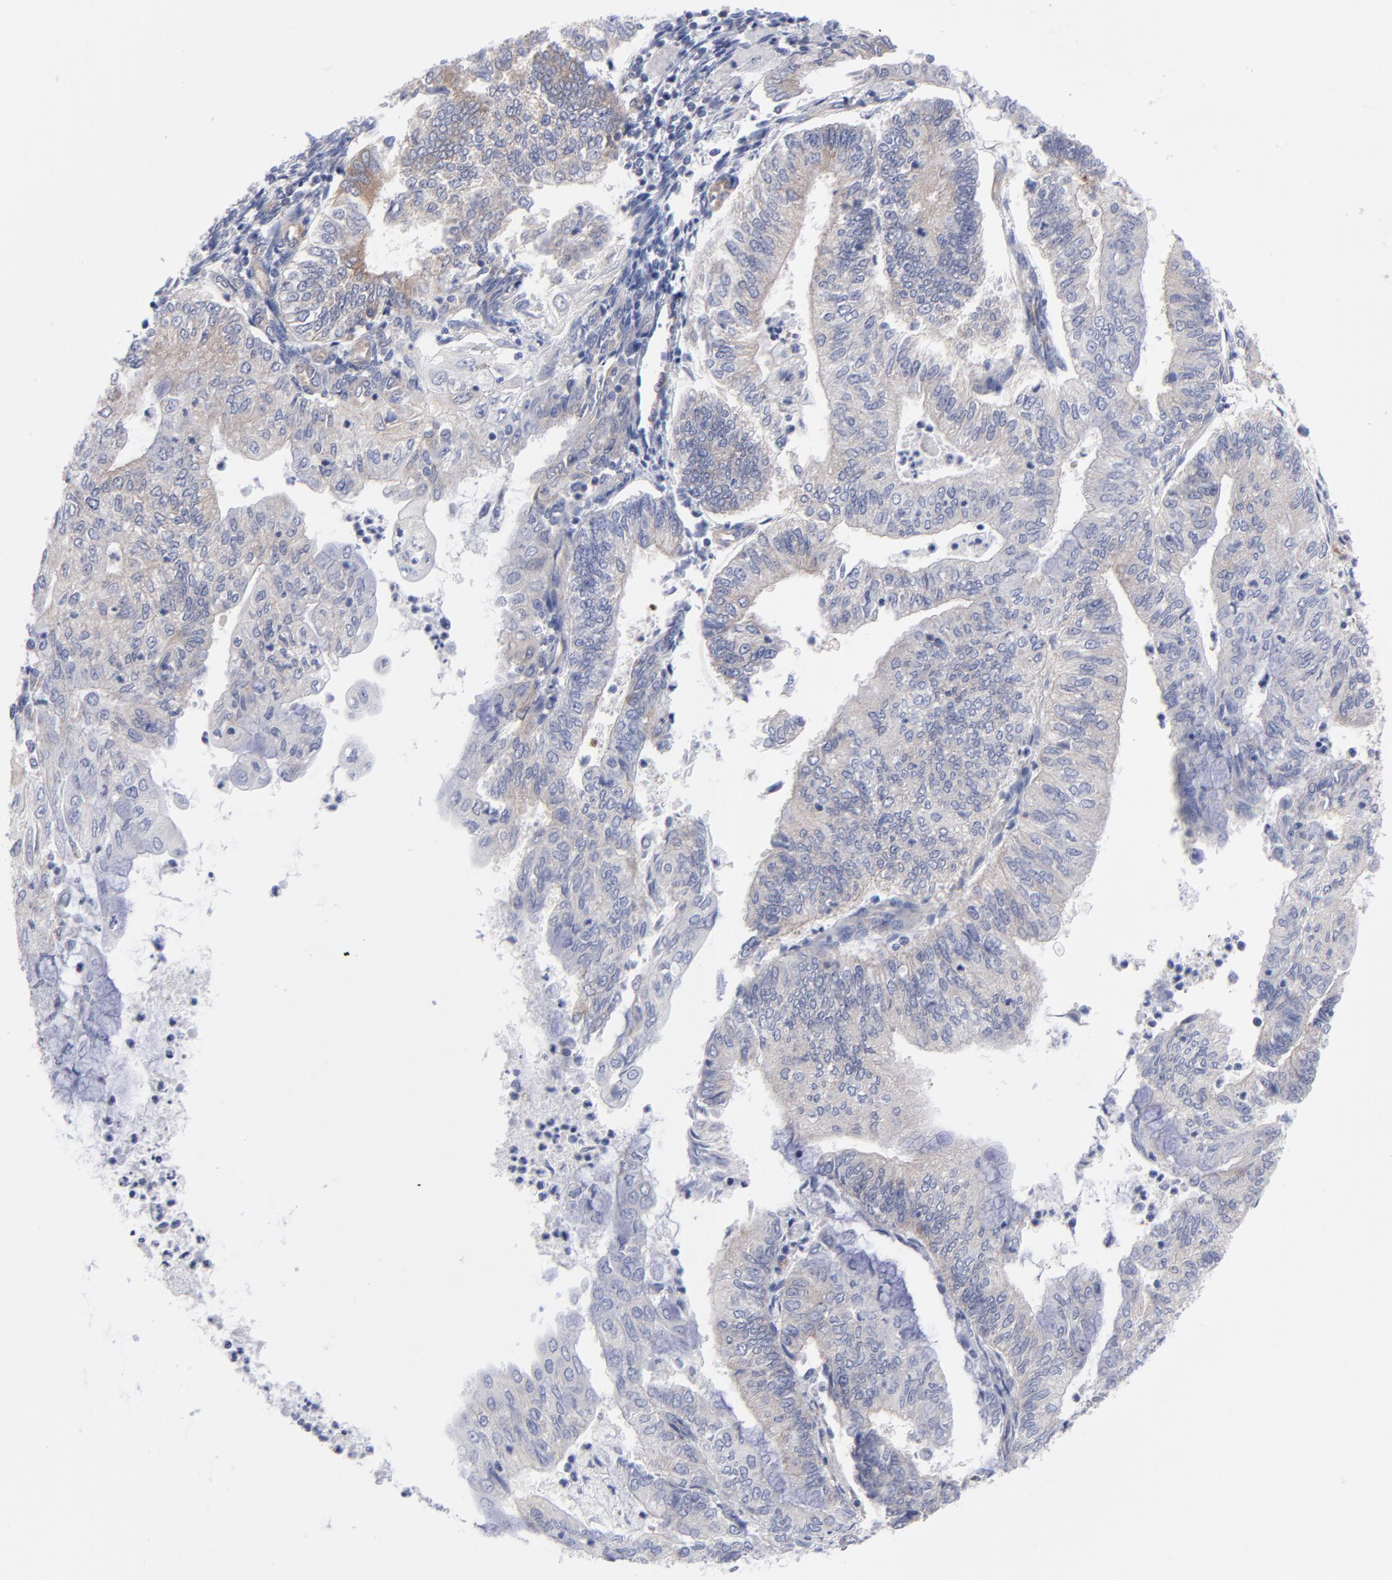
{"staining": {"intensity": "weak", "quantity": "<25%", "location": "cytoplasmic/membranous"}, "tissue": "endometrial cancer", "cell_type": "Tumor cells", "image_type": "cancer", "snomed": [{"axis": "morphology", "description": "Adenocarcinoma, NOS"}, {"axis": "topography", "description": "Endometrium"}], "caption": "IHC of endometrial cancer (adenocarcinoma) exhibits no expression in tumor cells.", "gene": "NFKBIA", "patient": {"sex": "female", "age": 59}}